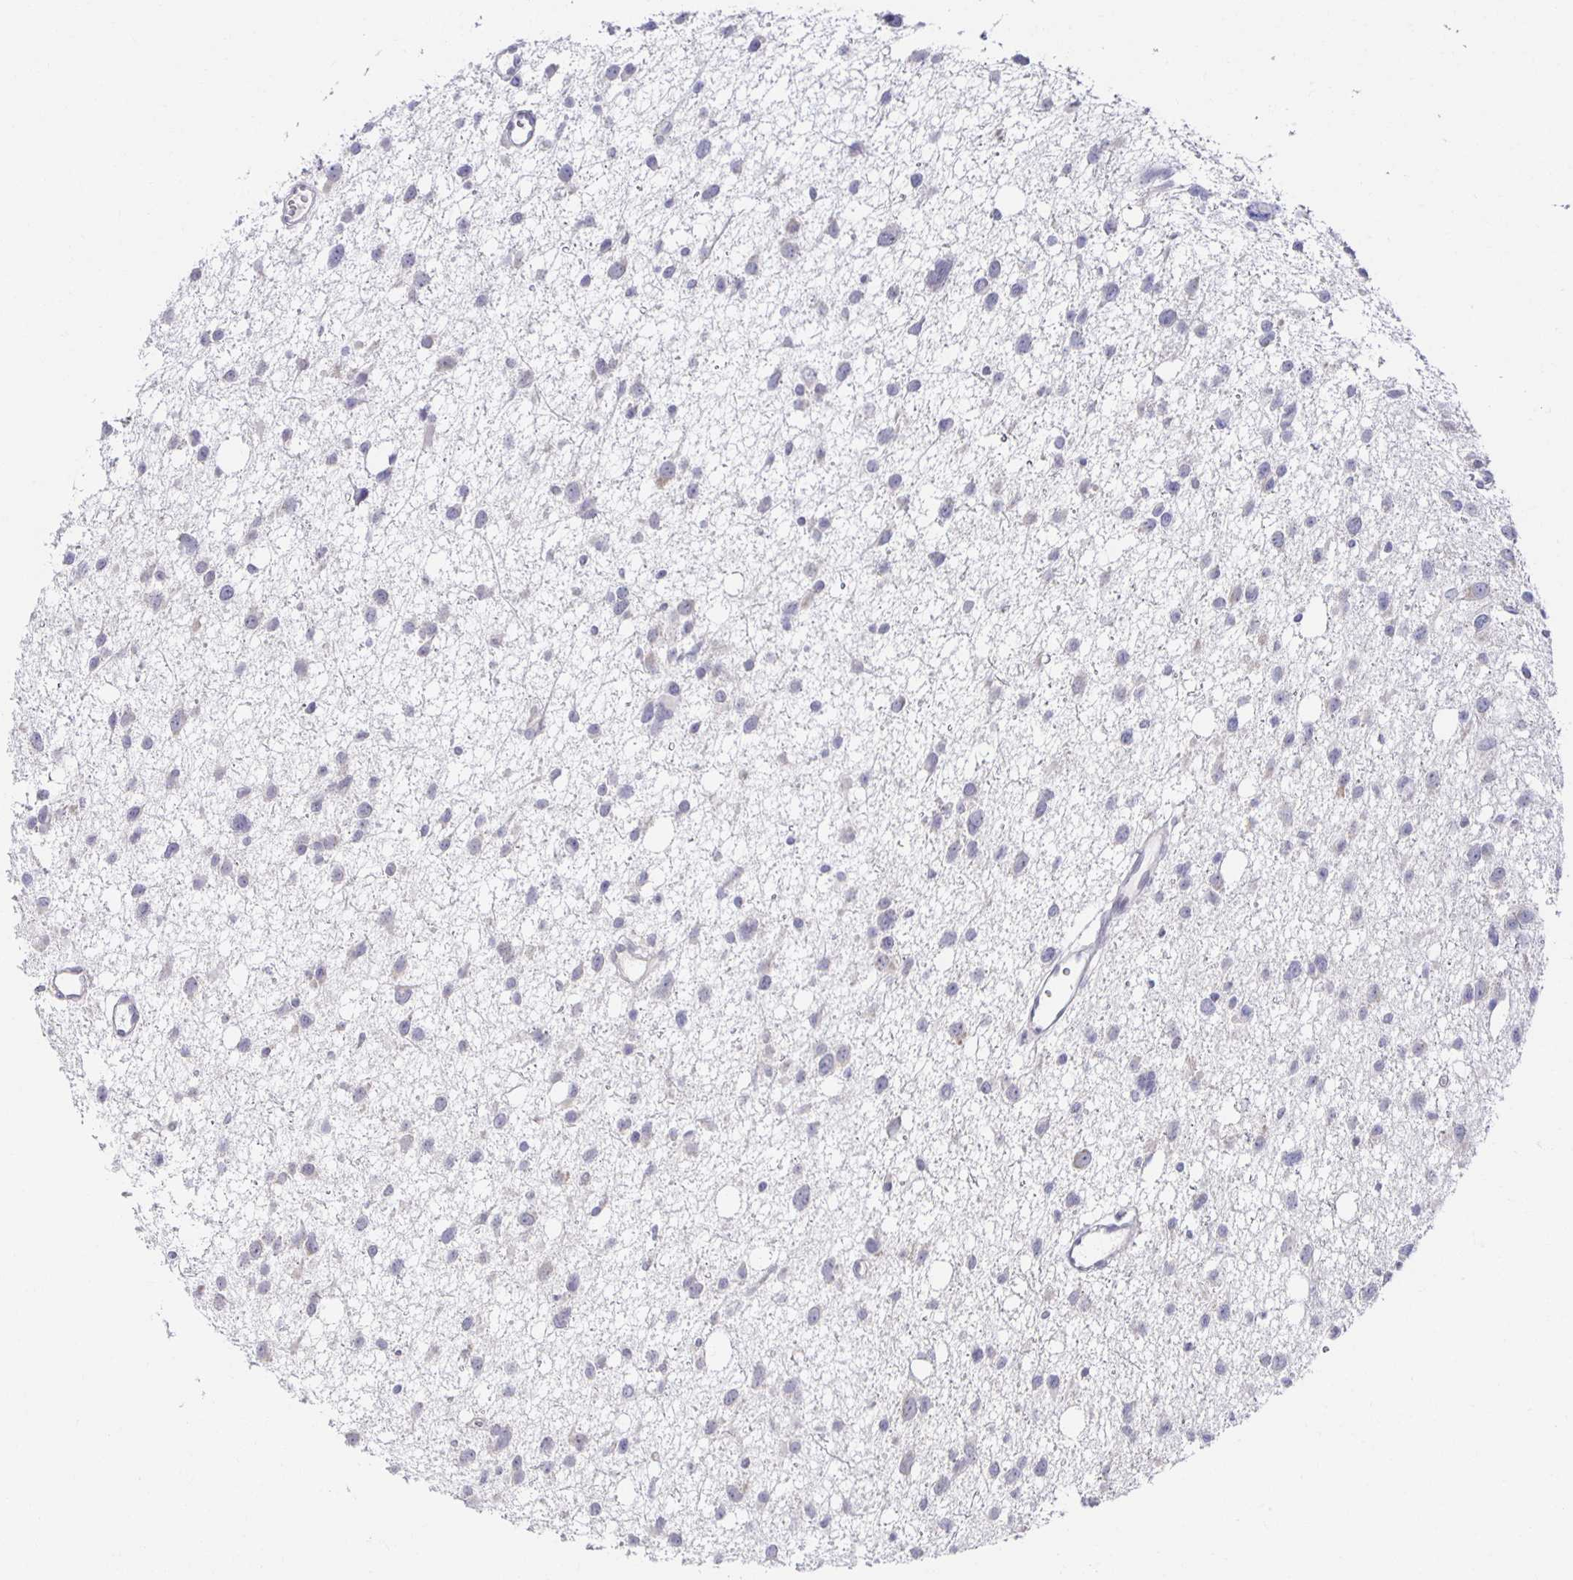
{"staining": {"intensity": "negative", "quantity": "none", "location": "none"}, "tissue": "glioma", "cell_type": "Tumor cells", "image_type": "cancer", "snomed": [{"axis": "morphology", "description": "Glioma, malignant, High grade"}, {"axis": "topography", "description": "Brain"}], "caption": "The histopathology image reveals no significant staining in tumor cells of malignant high-grade glioma.", "gene": "BAD", "patient": {"sex": "male", "age": 23}}